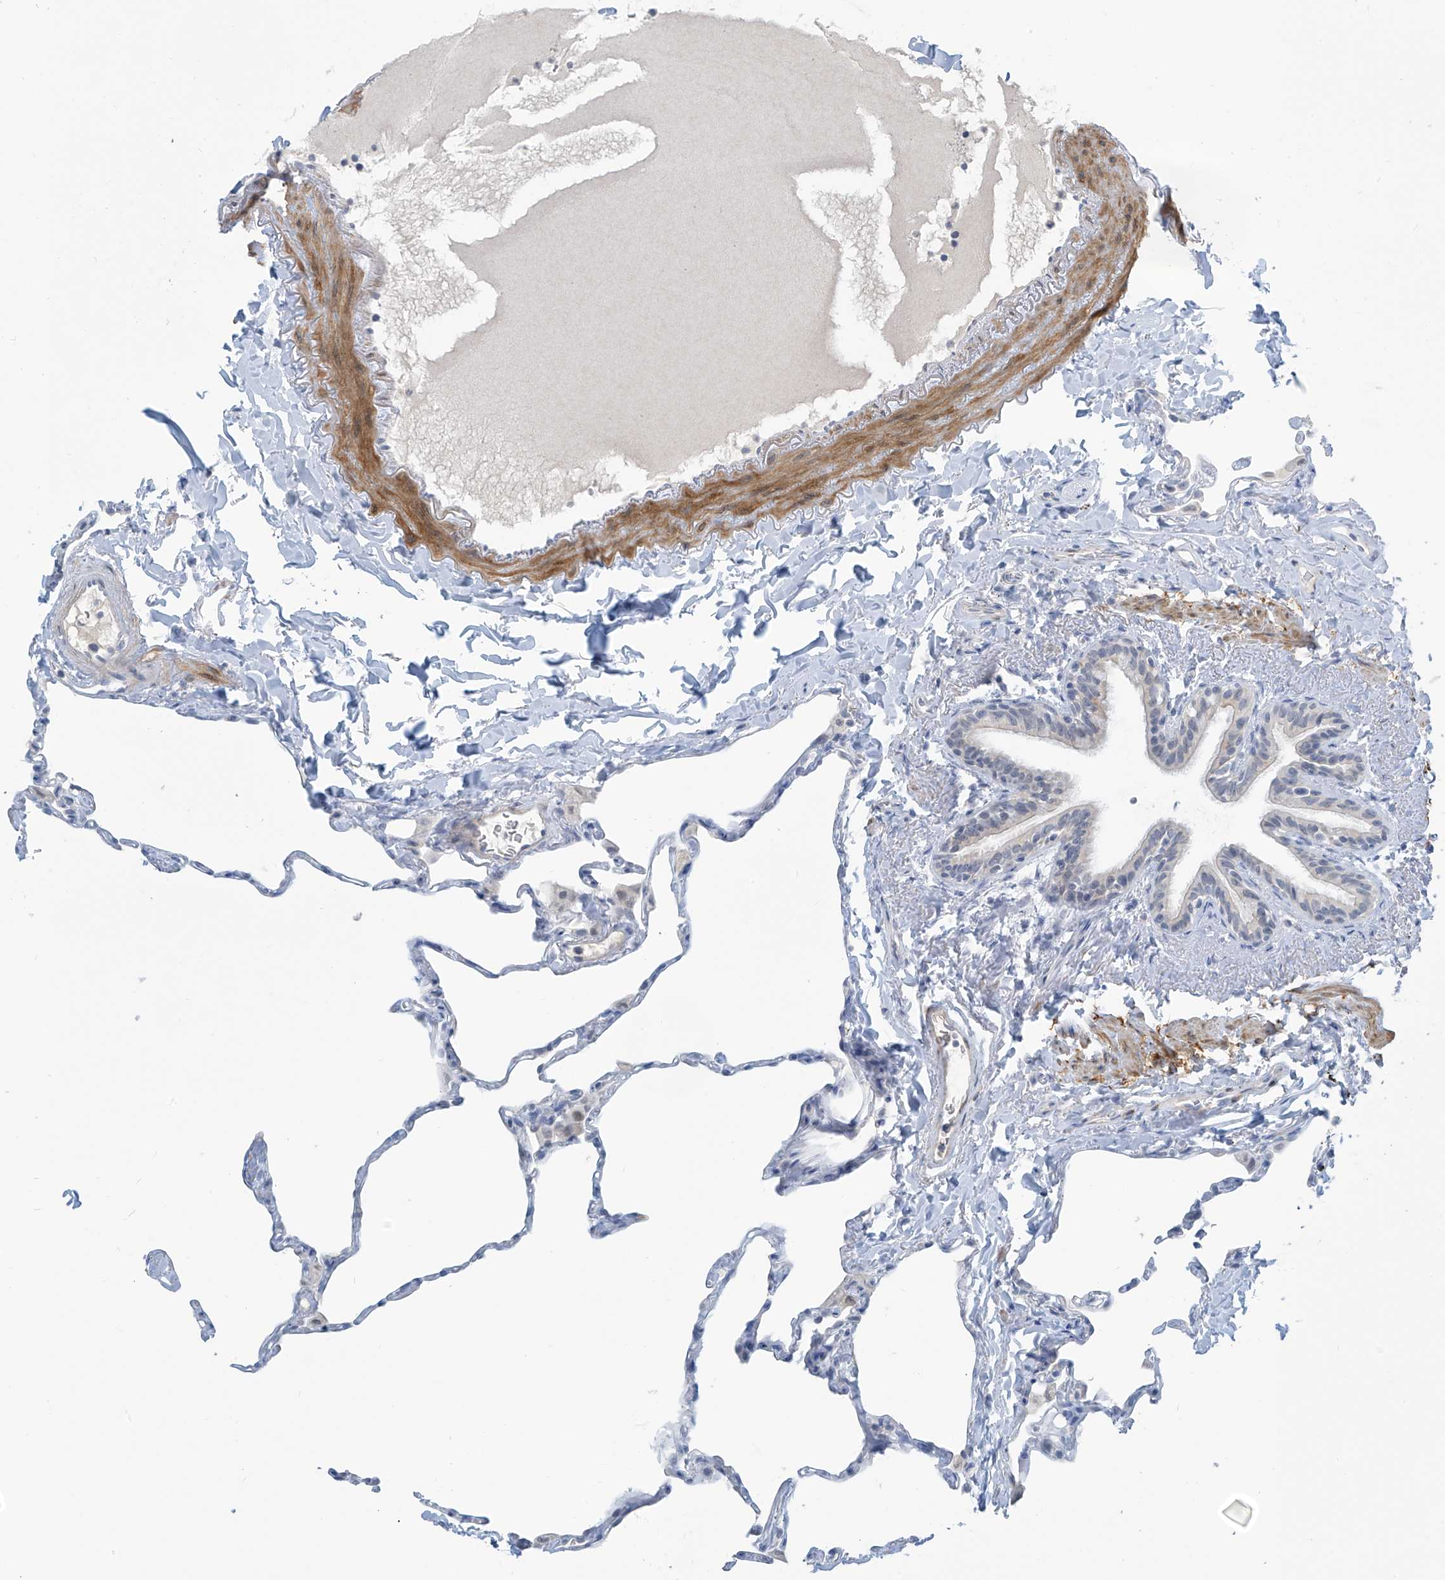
{"staining": {"intensity": "negative", "quantity": "none", "location": "none"}, "tissue": "lung", "cell_type": "Alveolar cells", "image_type": "normal", "snomed": [{"axis": "morphology", "description": "Normal tissue, NOS"}, {"axis": "topography", "description": "Lung"}], "caption": "Immunohistochemical staining of benign human lung exhibits no significant staining in alveolar cells. The staining is performed using DAB brown chromogen with nuclei counter-stained in using hematoxylin.", "gene": "METAP1D", "patient": {"sex": "male", "age": 65}}